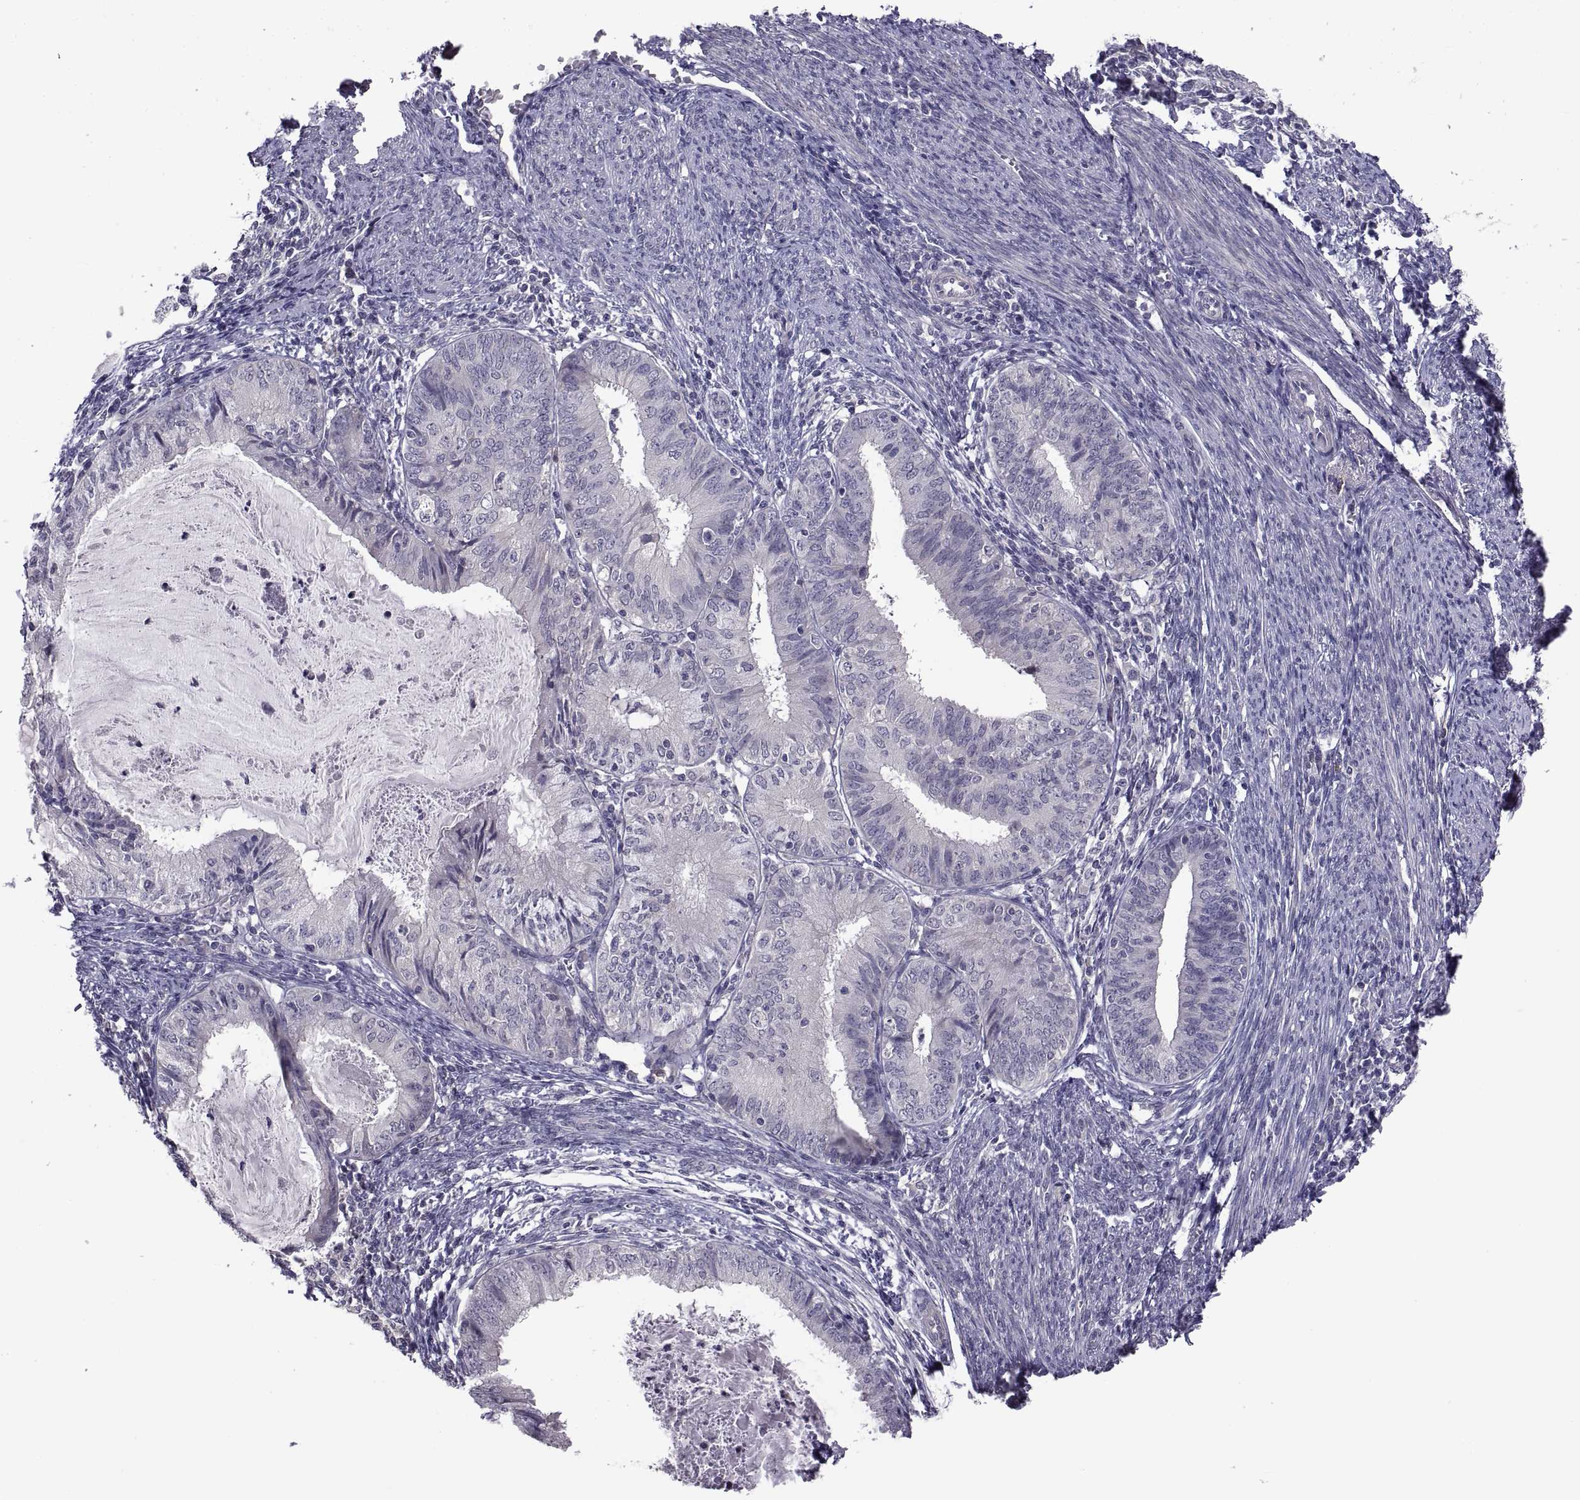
{"staining": {"intensity": "negative", "quantity": "none", "location": "none"}, "tissue": "endometrial cancer", "cell_type": "Tumor cells", "image_type": "cancer", "snomed": [{"axis": "morphology", "description": "Adenocarcinoma, NOS"}, {"axis": "topography", "description": "Endometrium"}], "caption": "The image demonstrates no staining of tumor cells in endometrial adenocarcinoma.", "gene": "NPTX2", "patient": {"sex": "female", "age": 57}}